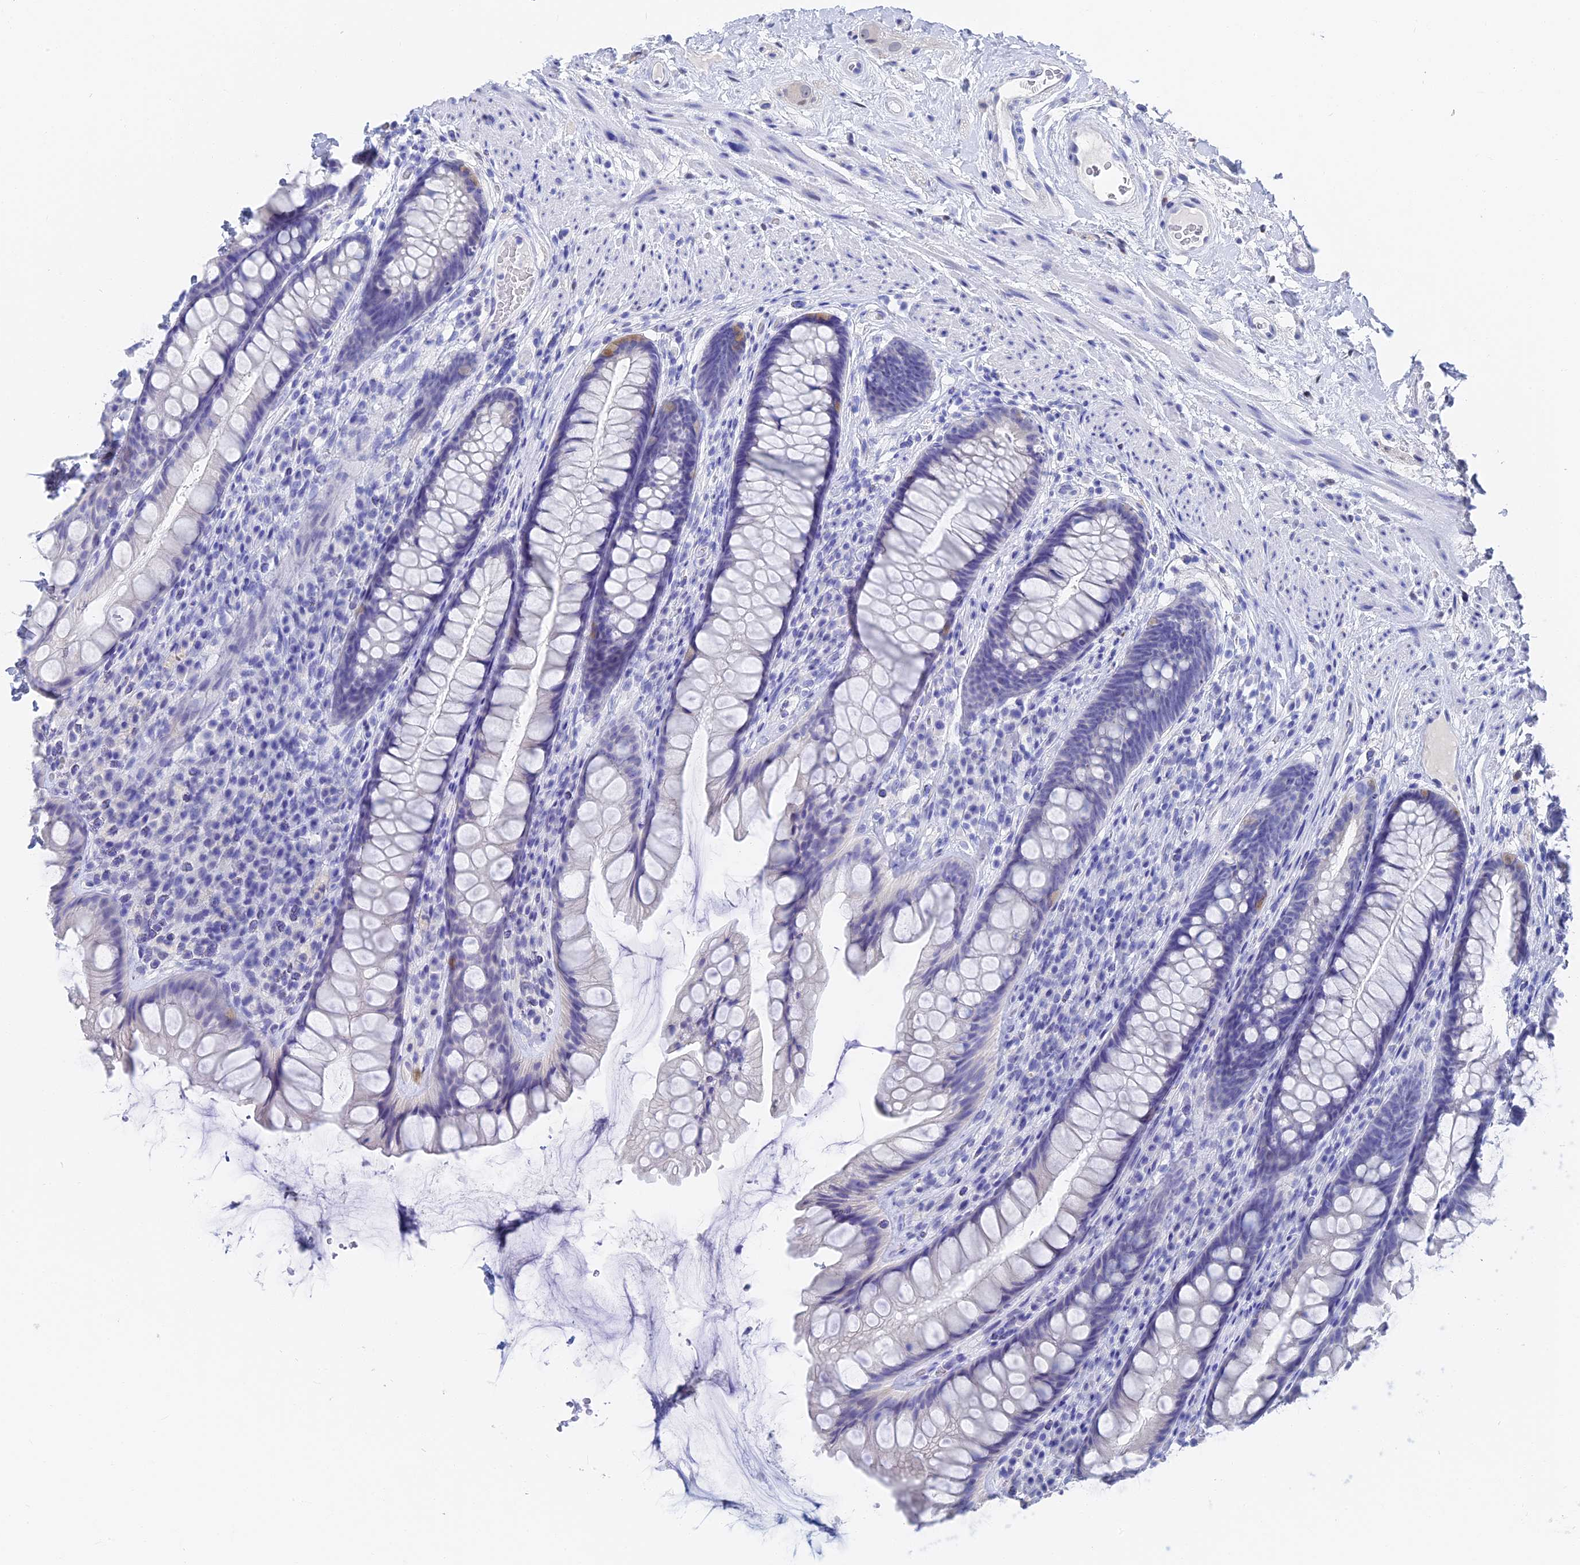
{"staining": {"intensity": "negative", "quantity": "none", "location": "none"}, "tissue": "rectum", "cell_type": "Glandular cells", "image_type": "normal", "snomed": [{"axis": "morphology", "description": "Normal tissue, NOS"}, {"axis": "topography", "description": "Rectum"}], "caption": "Micrograph shows no protein positivity in glandular cells of benign rectum.", "gene": "VPS33B", "patient": {"sex": "male", "age": 74}}